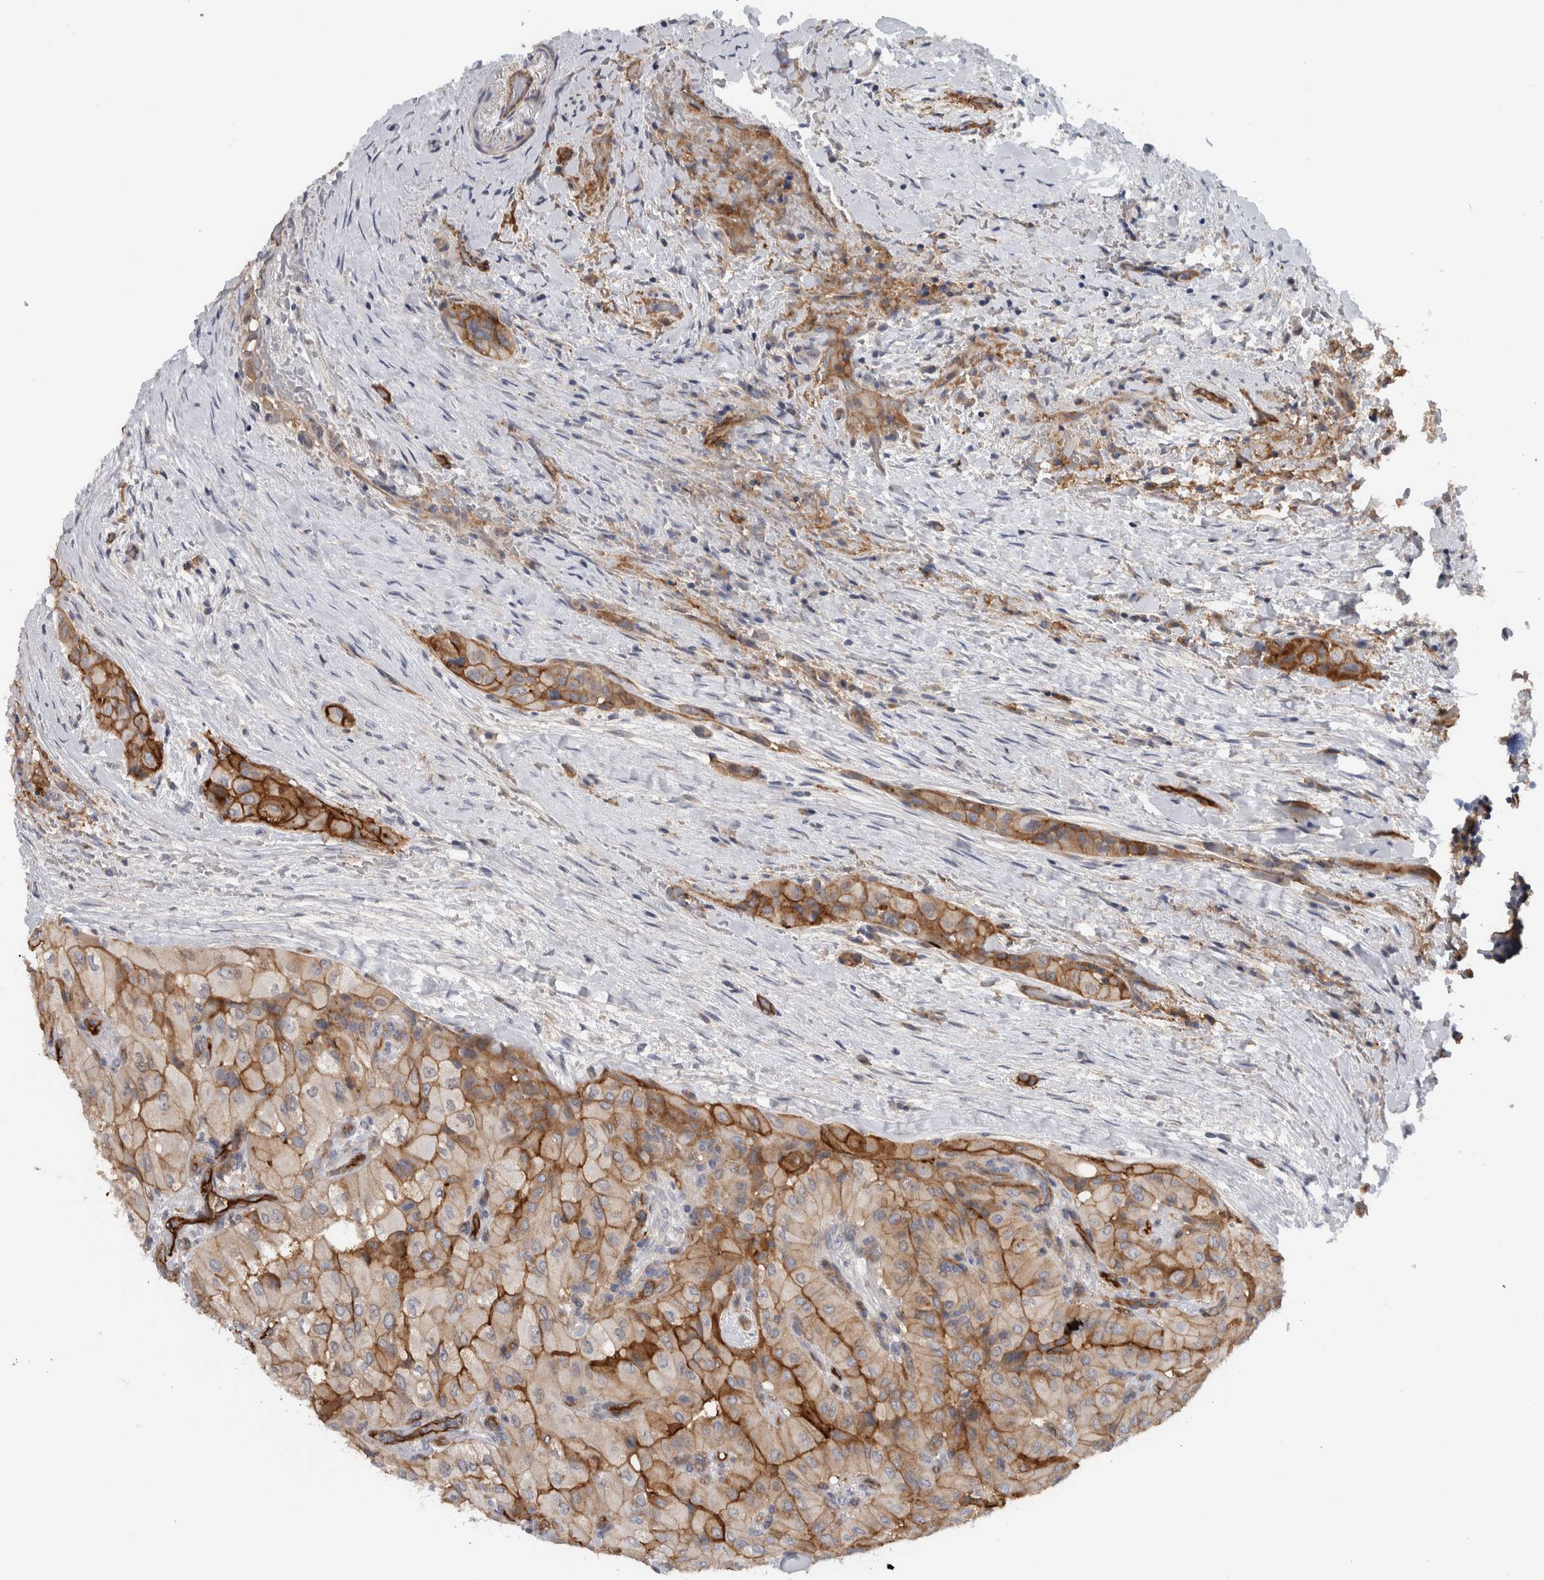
{"staining": {"intensity": "strong", "quantity": "25%-75%", "location": "cytoplasmic/membranous"}, "tissue": "thyroid cancer", "cell_type": "Tumor cells", "image_type": "cancer", "snomed": [{"axis": "morphology", "description": "Papillary adenocarcinoma, NOS"}, {"axis": "topography", "description": "Thyroid gland"}], "caption": "A photomicrograph of human thyroid cancer (papillary adenocarcinoma) stained for a protein displays strong cytoplasmic/membranous brown staining in tumor cells.", "gene": "CD59", "patient": {"sex": "female", "age": 59}}